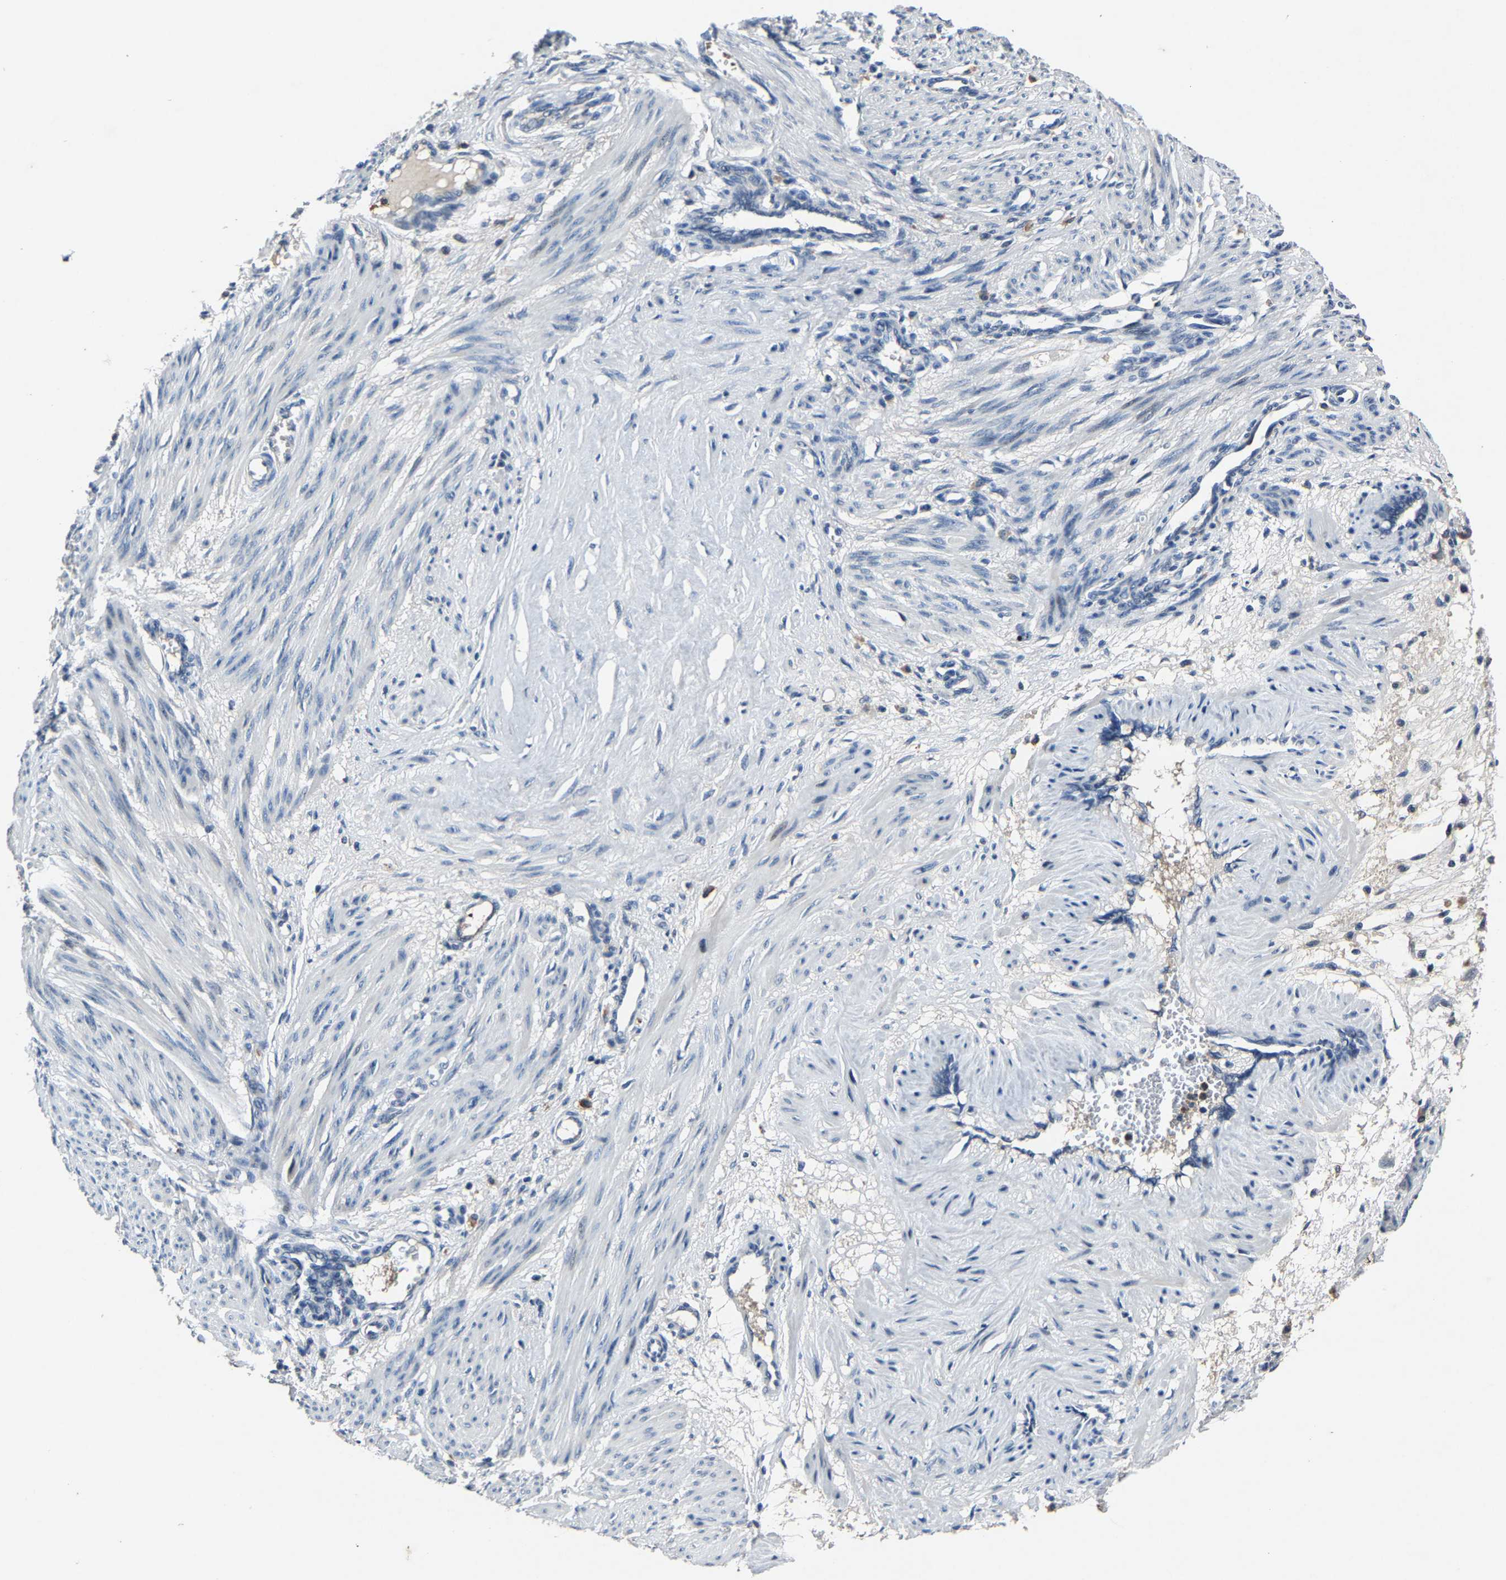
{"staining": {"intensity": "negative", "quantity": "none", "location": "none"}, "tissue": "smooth muscle", "cell_type": "Smooth muscle cells", "image_type": "normal", "snomed": [{"axis": "morphology", "description": "Normal tissue, NOS"}, {"axis": "topography", "description": "Endometrium"}], "caption": "IHC of benign human smooth muscle shows no staining in smooth muscle cells. Nuclei are stained in blue.", "gene": "PCNX2", "patient": {"sex": "female", "age": 33}}